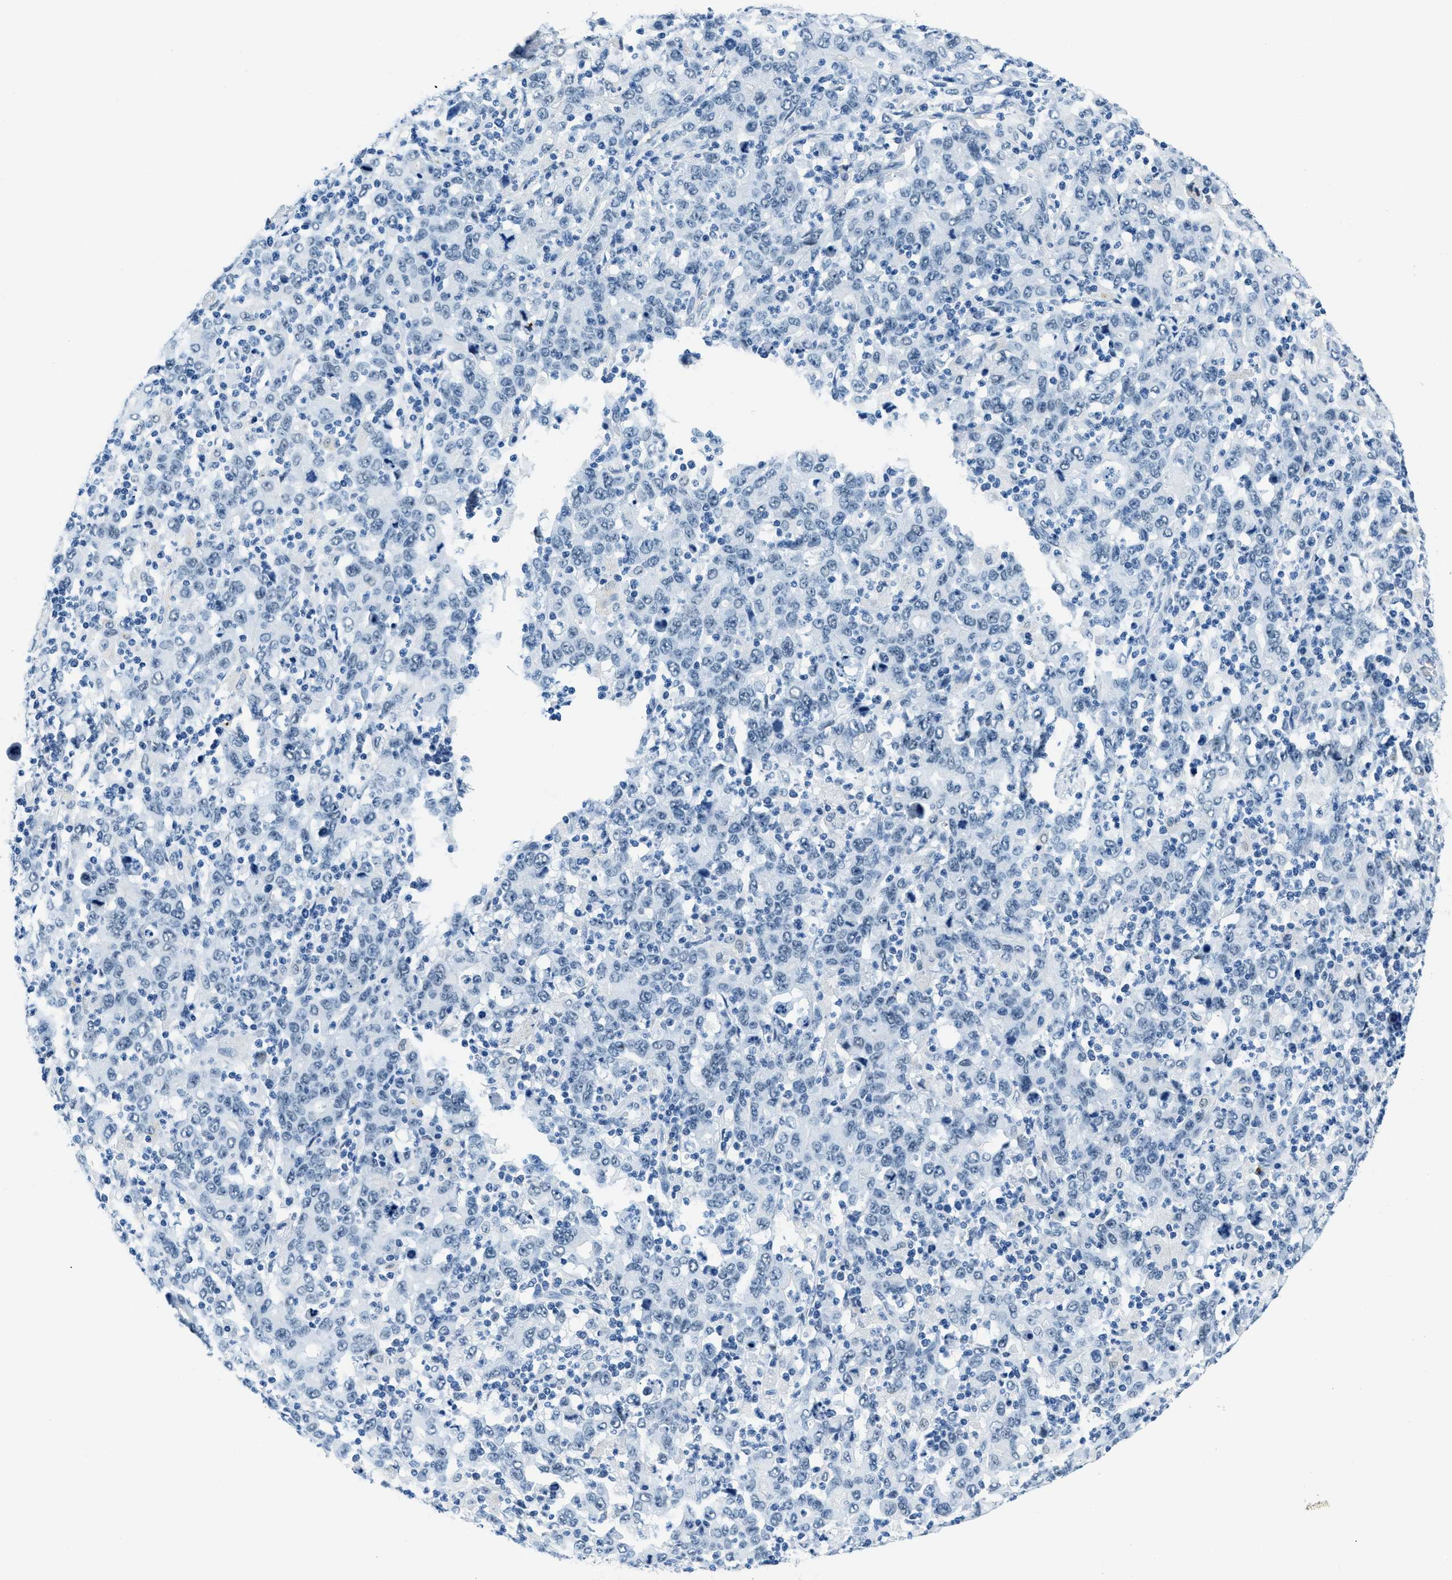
{"staining": {"intensity": "negative", "quantity": "none", "location": "none"}, "tissue": "stomach cancer", "cell_type": "Tumor cells", "image_type": "cancer", "snomed": [{"axis": "morphology", "description": "Adenocarcinoma, NOS"}, {"axis": "topography", "description": "Stomach, upper"}], "caption": "IHC histopathology image of human stomach cancer (adenocarcinoma) stained for a protein (brown), which reveals no staining in tumor cells.", "gene": "PLA2G2A", "patient": {"sex": "male", "age": 69}}